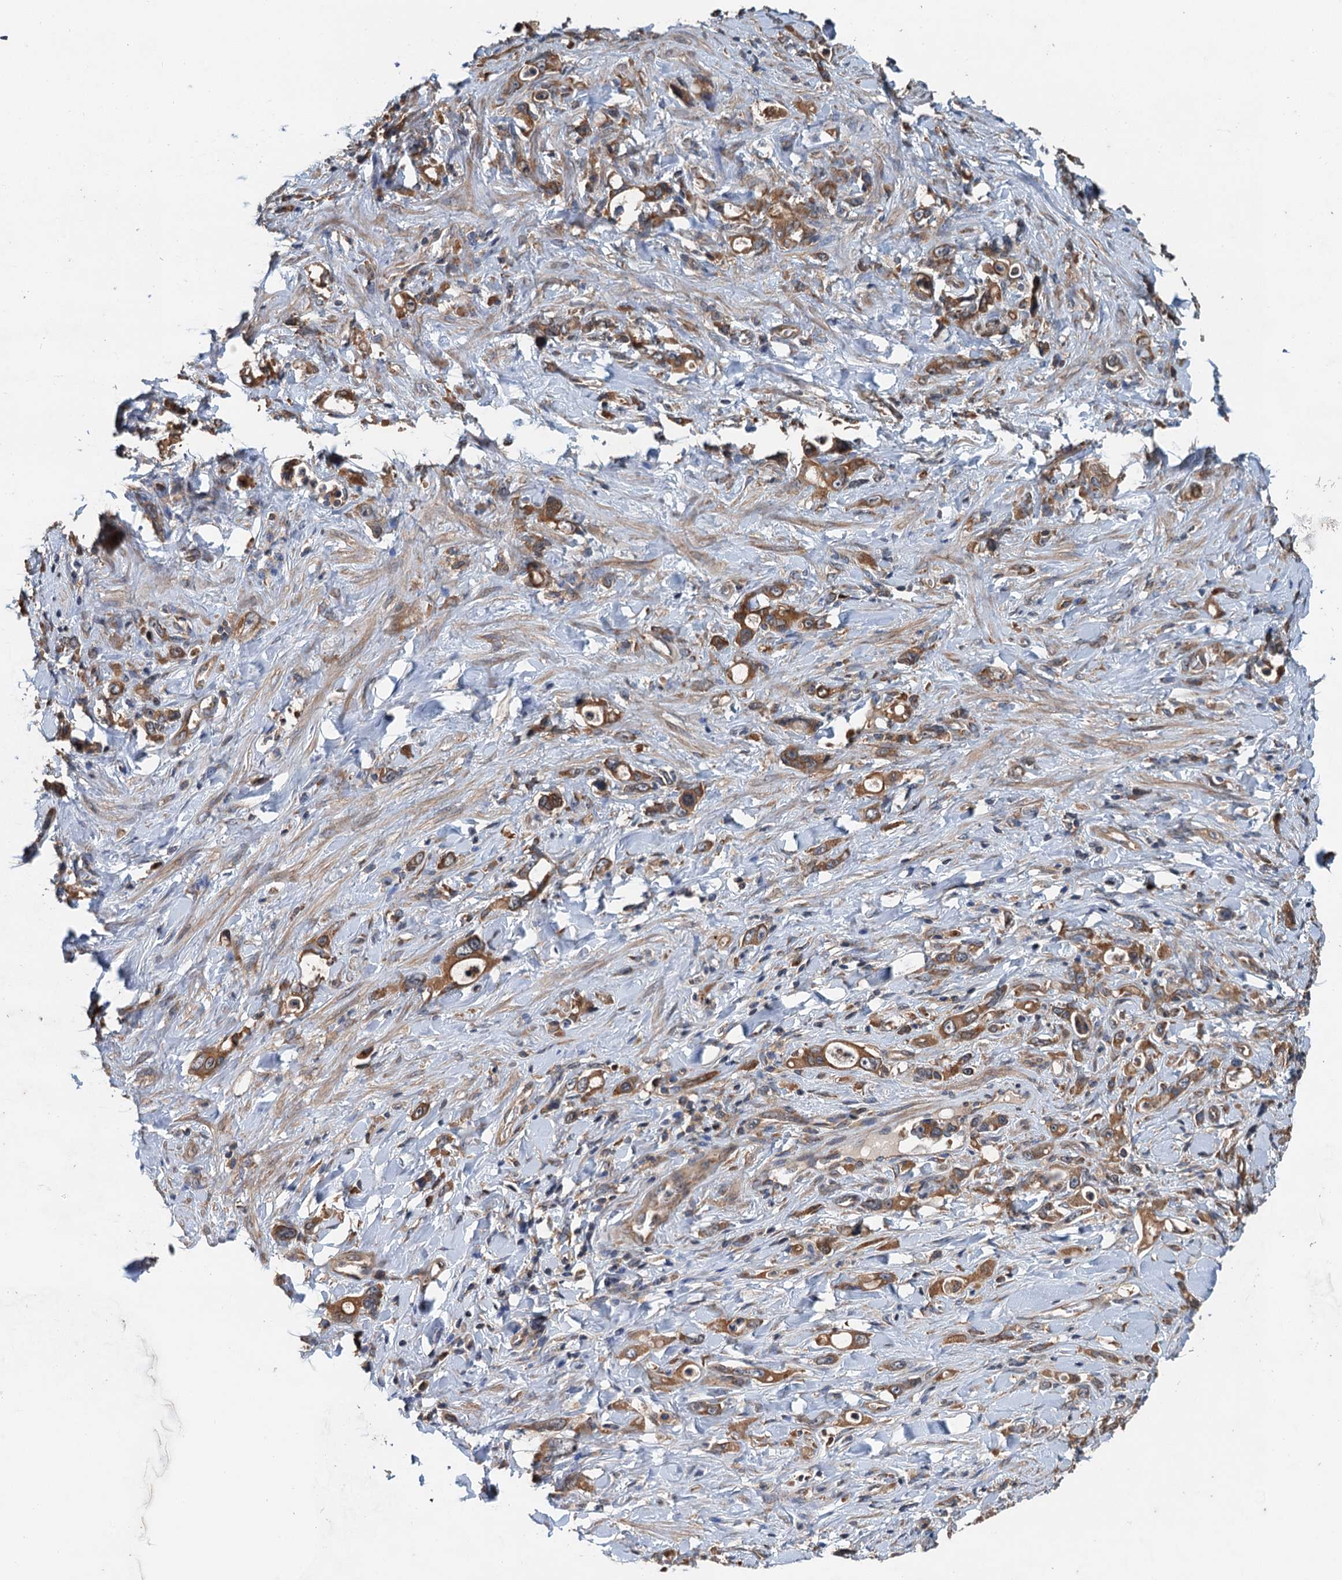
{"staining": {"intensity": "moderate", "quantity": ">75%", "location": "cytoplasmic/membranous"}, "tissue": "stomach cancer", "cell_type": "Tumor cells", "image_type": "cancer", "snomed": [{"axis": "morphology", "description": "Adenocarcinoma, NOS"}, {"axis": "topography", "description": "Stomach, lower"}], "caption": "Immunohistochemistry (IHC) micrograph of neoplastic tissue: human stomach adenocarcinoma stained using immunohistochemistry (IHC) shows medium levels of moderate protein expression localized specifically in the cytoplasmic/membranous of tumor cells, appearing as a cytoplasmic/membranous brown color.", "gene": "COG3", "patient": {"sex": "female", "age": 43}}